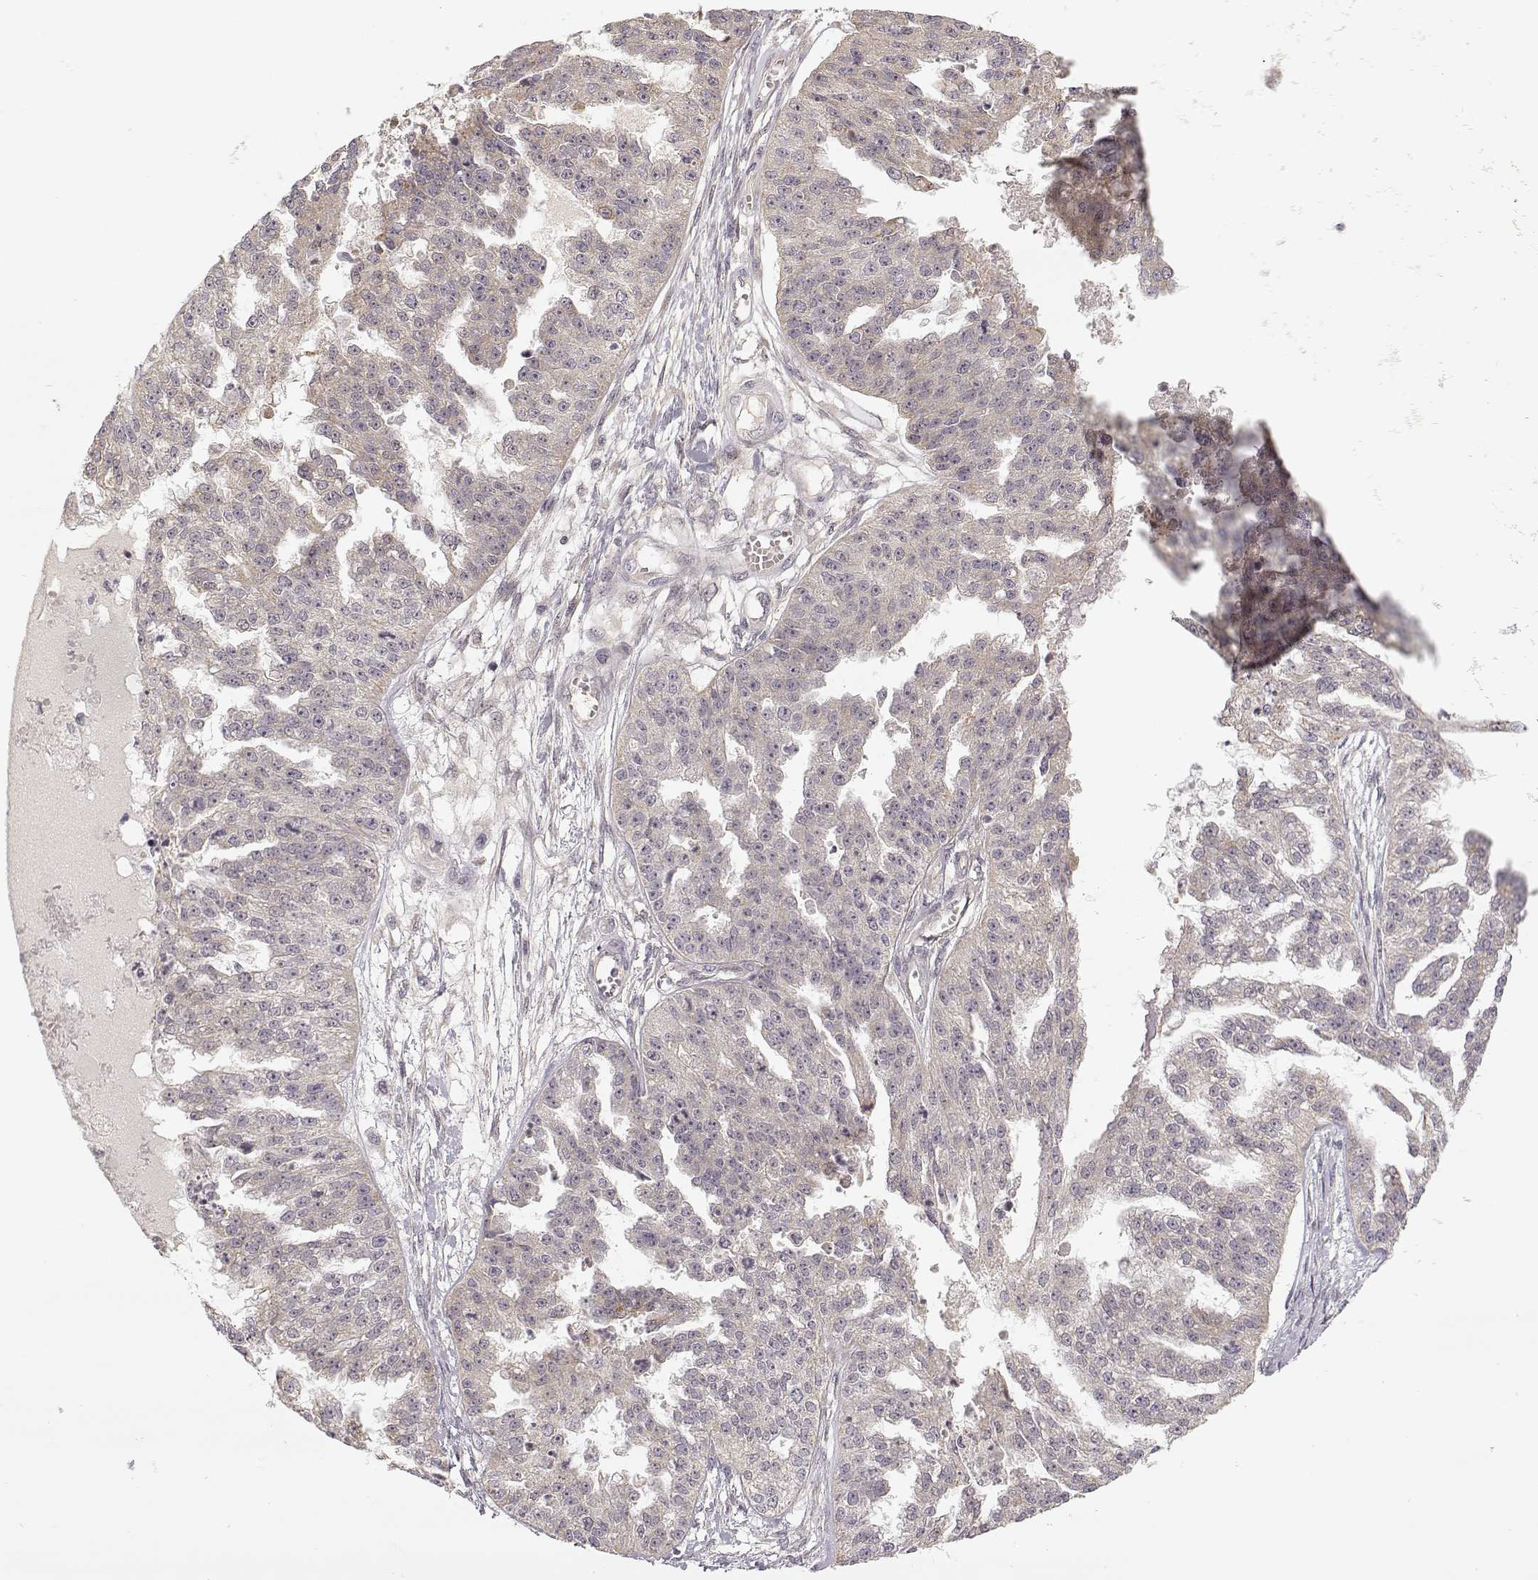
{"staining": {"intensity": "weak", "quantity": ">75%", "location": "cytoplasmic/membranous"}, "tissue": "ovarian cancer", "cell_type": "Tumor cells", "image_type": "cancer", "snomed": [{"axis": "morphology", "description": "Cystadenocarcinoma, serous, NOS"}, {"axis": "topography", "description": "Ovary"}], "caption": "Tumor cells display low levels of weak cytoplasmic/membranous positivity in about >75% of cells in human ovarian cancer (serous cystadenocarcinoma).", "gene": "MED12L", "patient": {"sex": "female", "age": 58}}